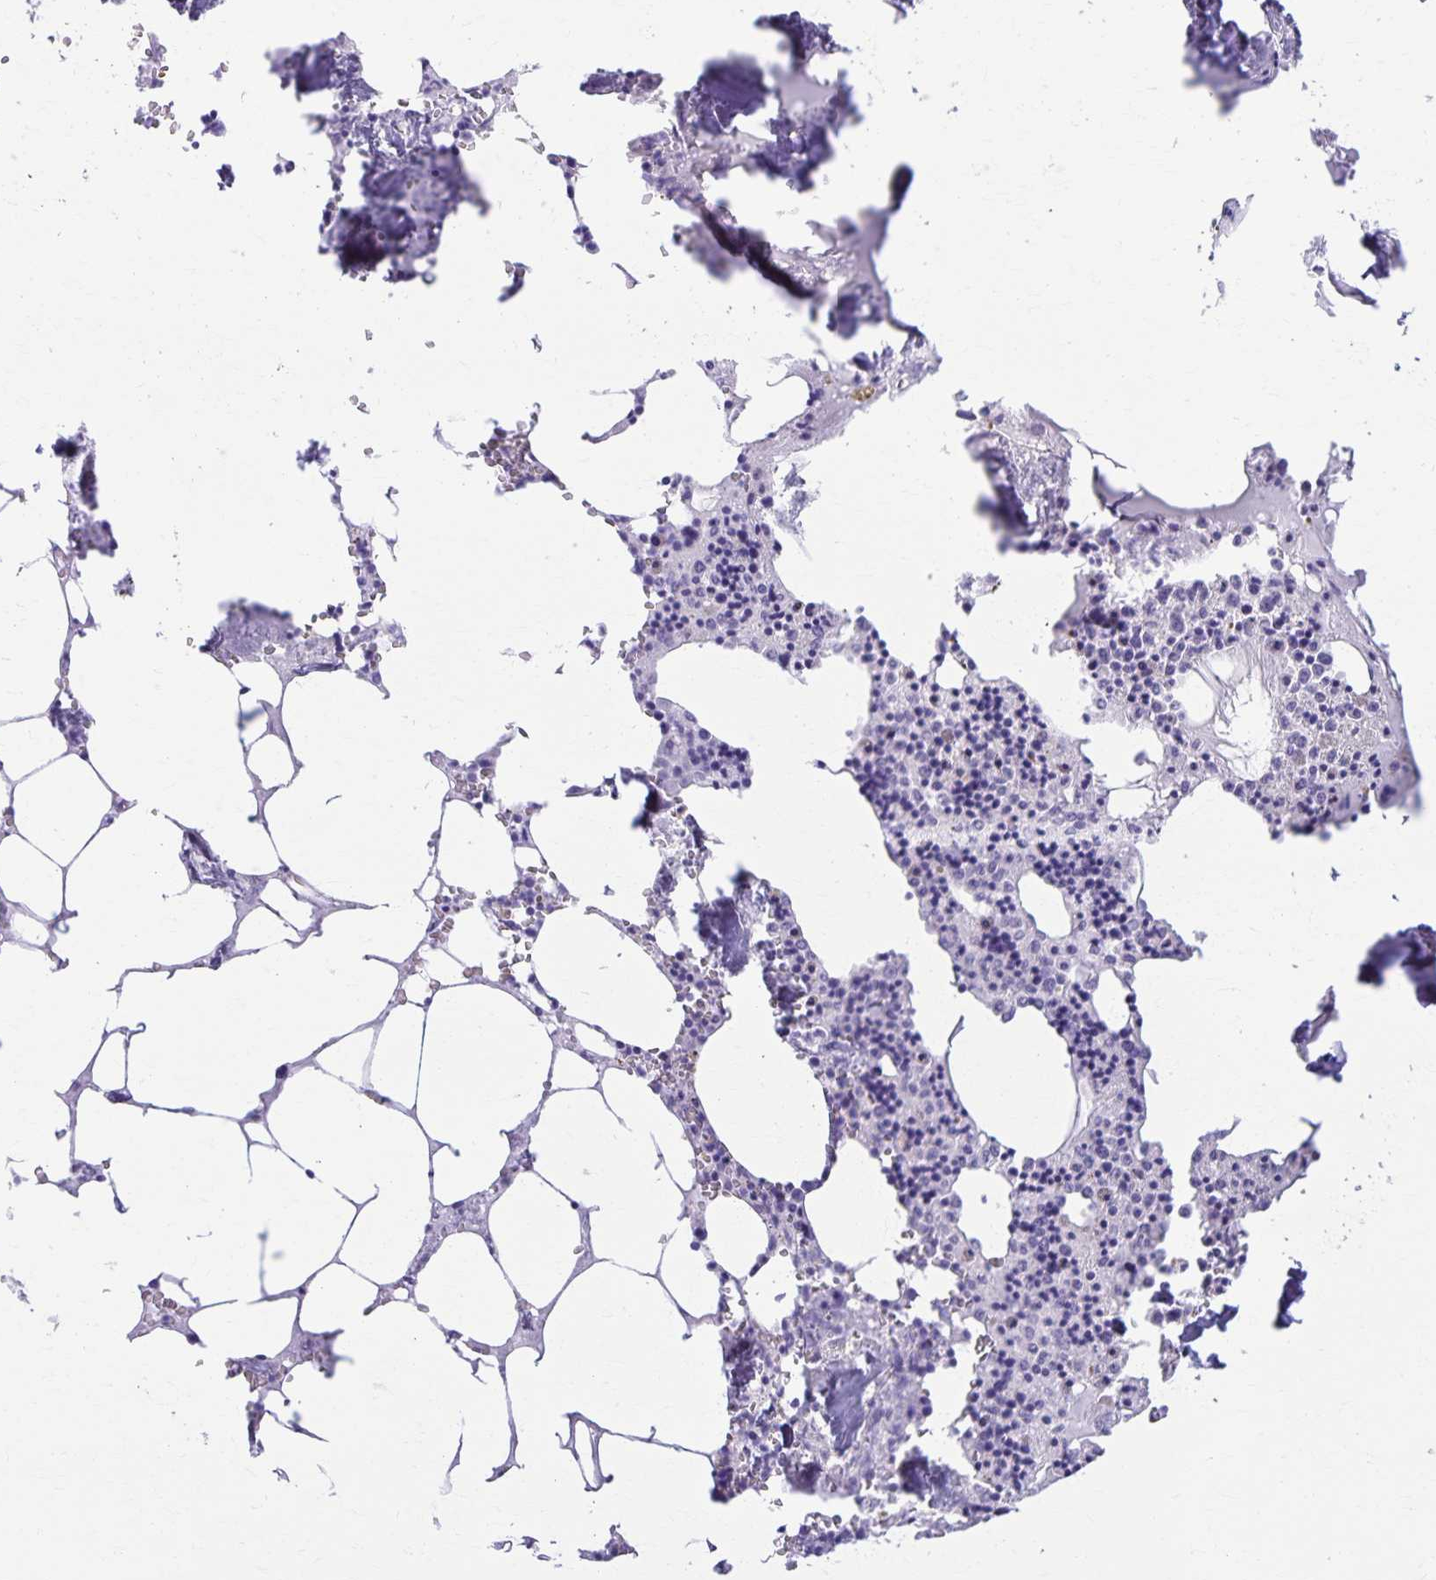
{"staining": {"intensity": "negative", "quantity": "none", "location": "none"}, "tissue": "bone marrow", "cell_type": "Hematopoietic cells", "image_type": "normal", "snomed": [{"axis": "morphology", "description": "Normal tissue, NOS"}, {"axis": "topography", "description": "Bone marrow"}], "caption": "Protein analysis of unremarkable bone marrow displays no significant staining in hematopoietic cells. (DAB (3,3'-diaminobenzidine) immunohistochemistry with hematoxylin counter stain).", "gene": "DEFA5", "patient": {"sex": "male", "age": 54}}